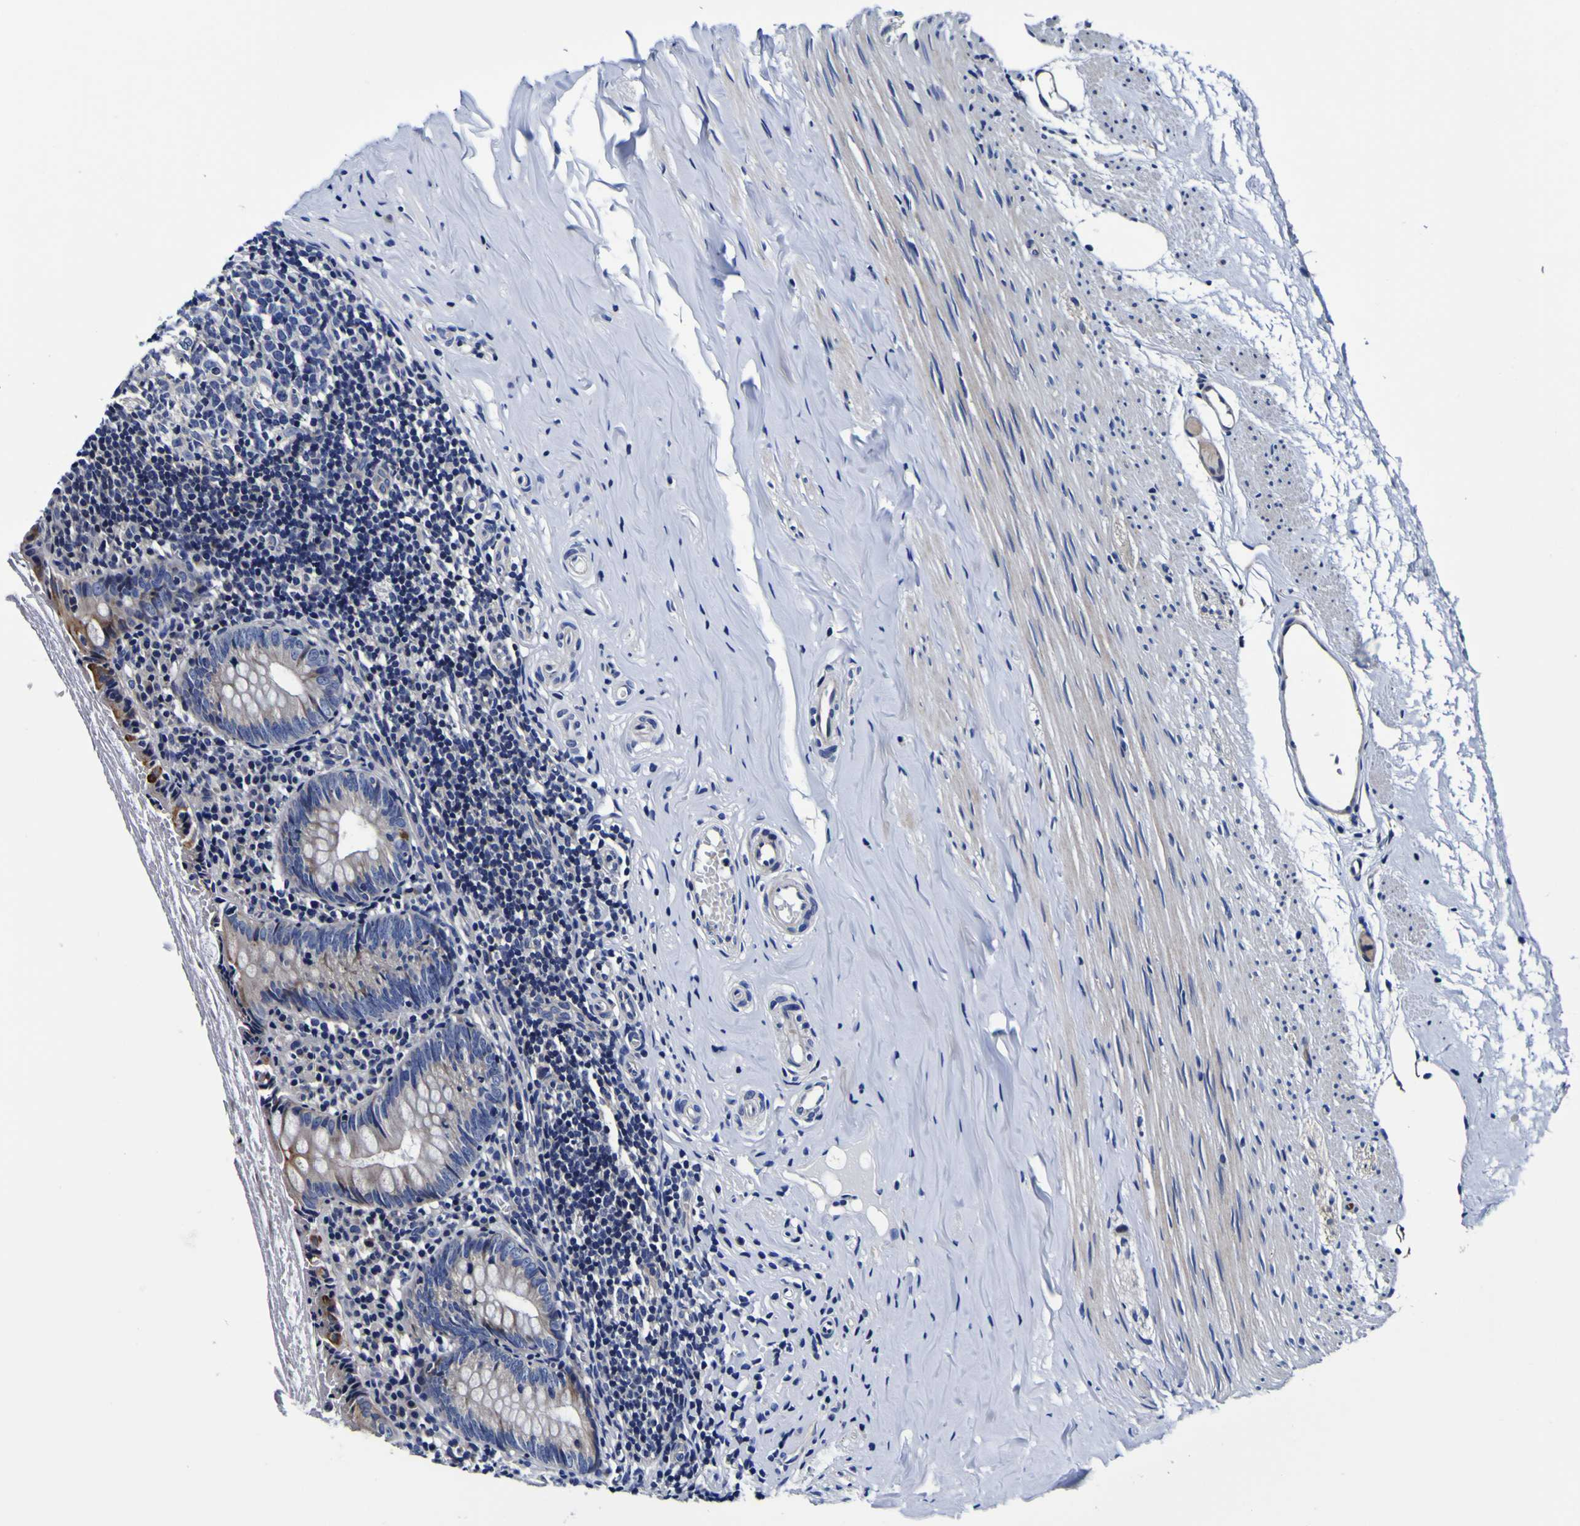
{"staining": {"intensity": "strong", "quantity": "25%-75%", "location": "cytoplasmic/membranous"}, "tissue": "appendix", "cell_type": "Glandular cells", "image_type": "normal", "snomed": [{"axis": "morphology", "description": "Normal tissue, NOS"}, {"axis": "topography", "description": "Appendix"}], "caption": "IHC micrograph of normal appendix stained for a protein (brown), which demonstrates high levels of strong cytoplasmic/membranous positivity in about 25%-75% of glandular cells.", "gene": "PDLIM4", "patient": {"sex": "female", "age": 10}}